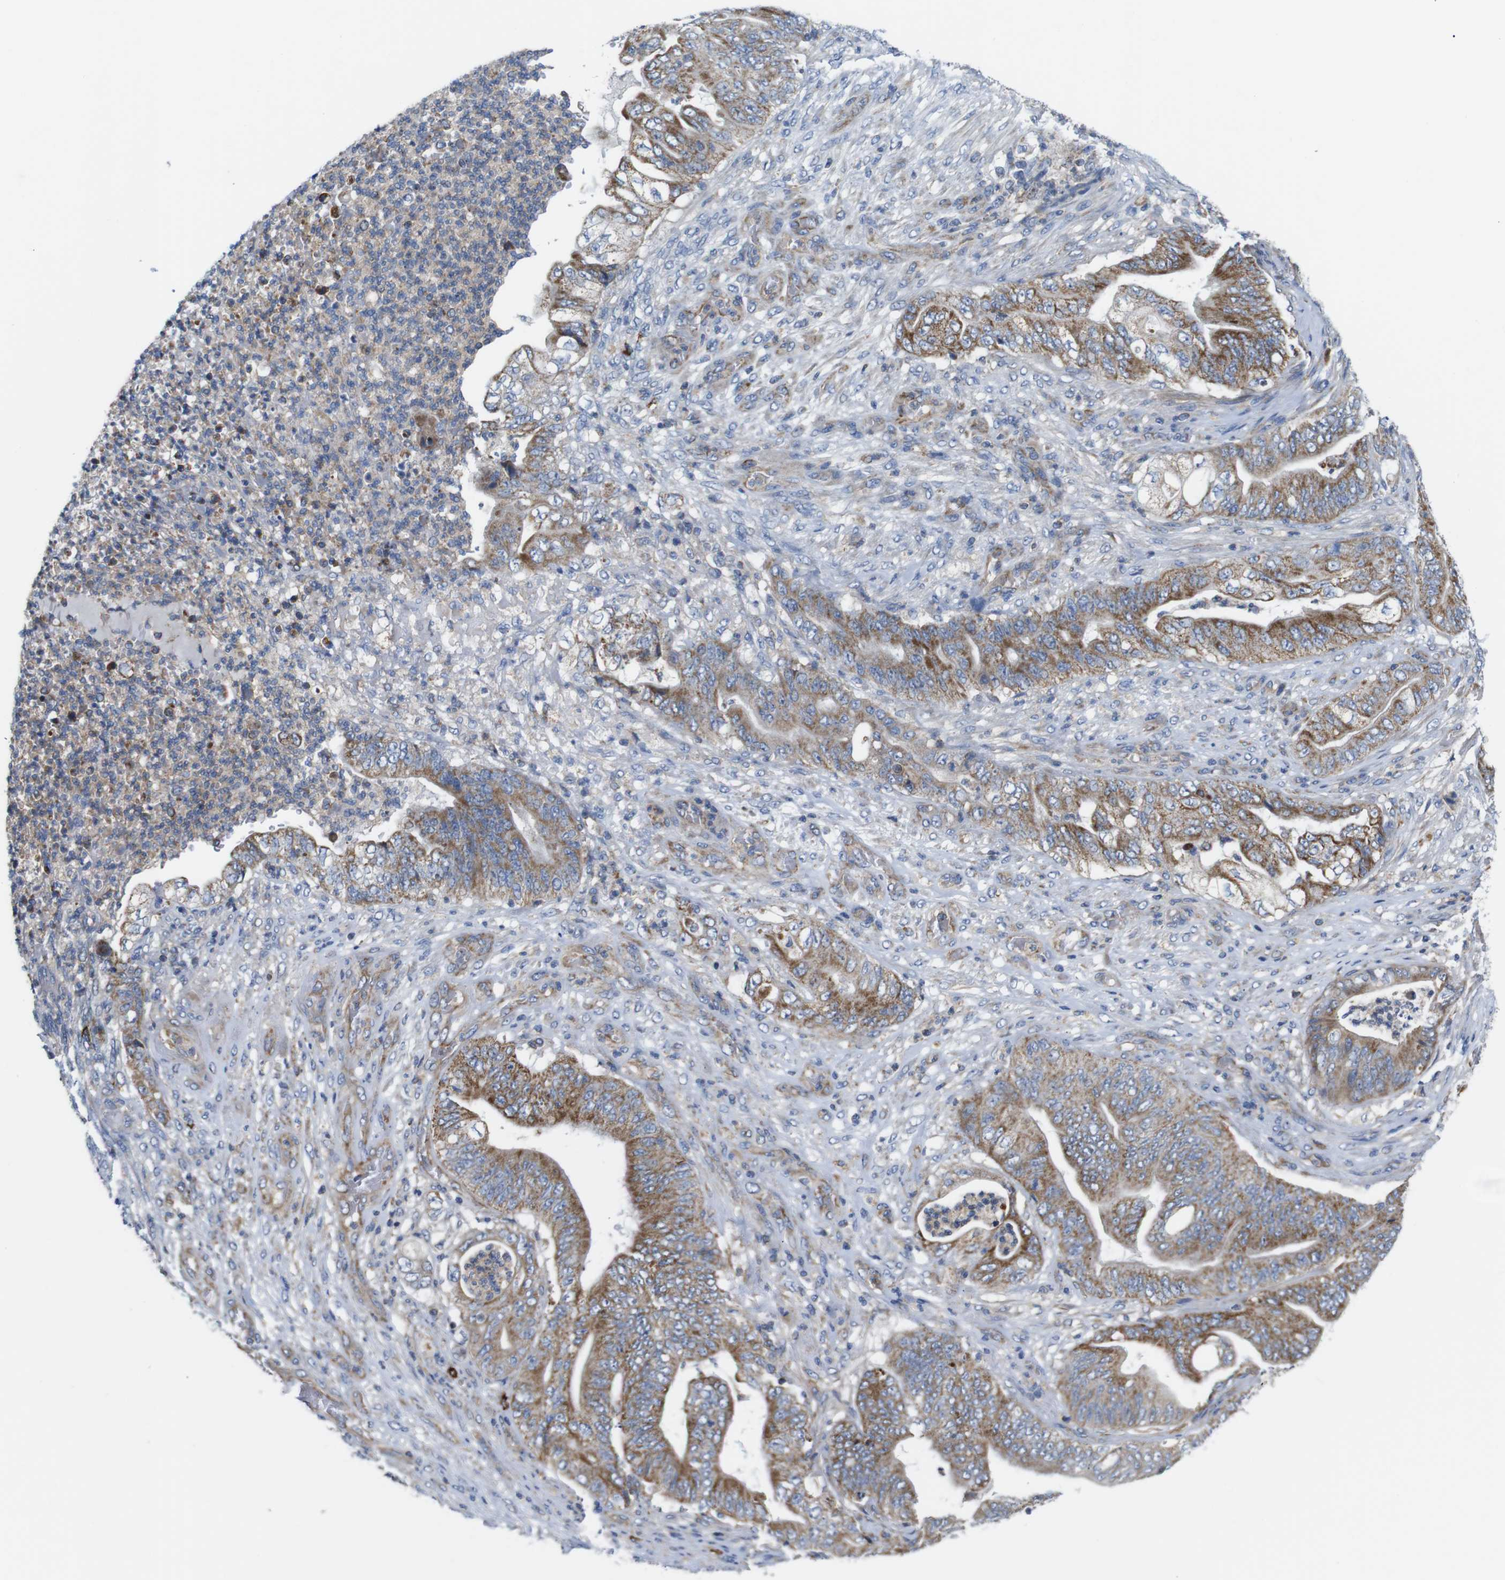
{"staining": {"intensity": "moderate", "quantity": ">75%", "location": "cytoplasmic/membranous"}, "tissue": "stomach cancer", "cell_type": "Tumor cells", "image_type": "cancer", "snomed": [{"axis": "morphology", "description": "Adenocarcinoma, NOS"}, {"axis": "topography", "description": "Stomach"}], "caption": "IHC image of neoplastic tissue: stomach adenocarcinoma stained using immunohistochemistry (IHC) reveals medium levels of moderate protein expression localized specifically in the cytoplasmic/membranous of tumor cells, appearing as a cytoplasmic/membranous brown color.", "gene": "PDCD1LG2", "patient": {"sex": "female", "age": 73}}